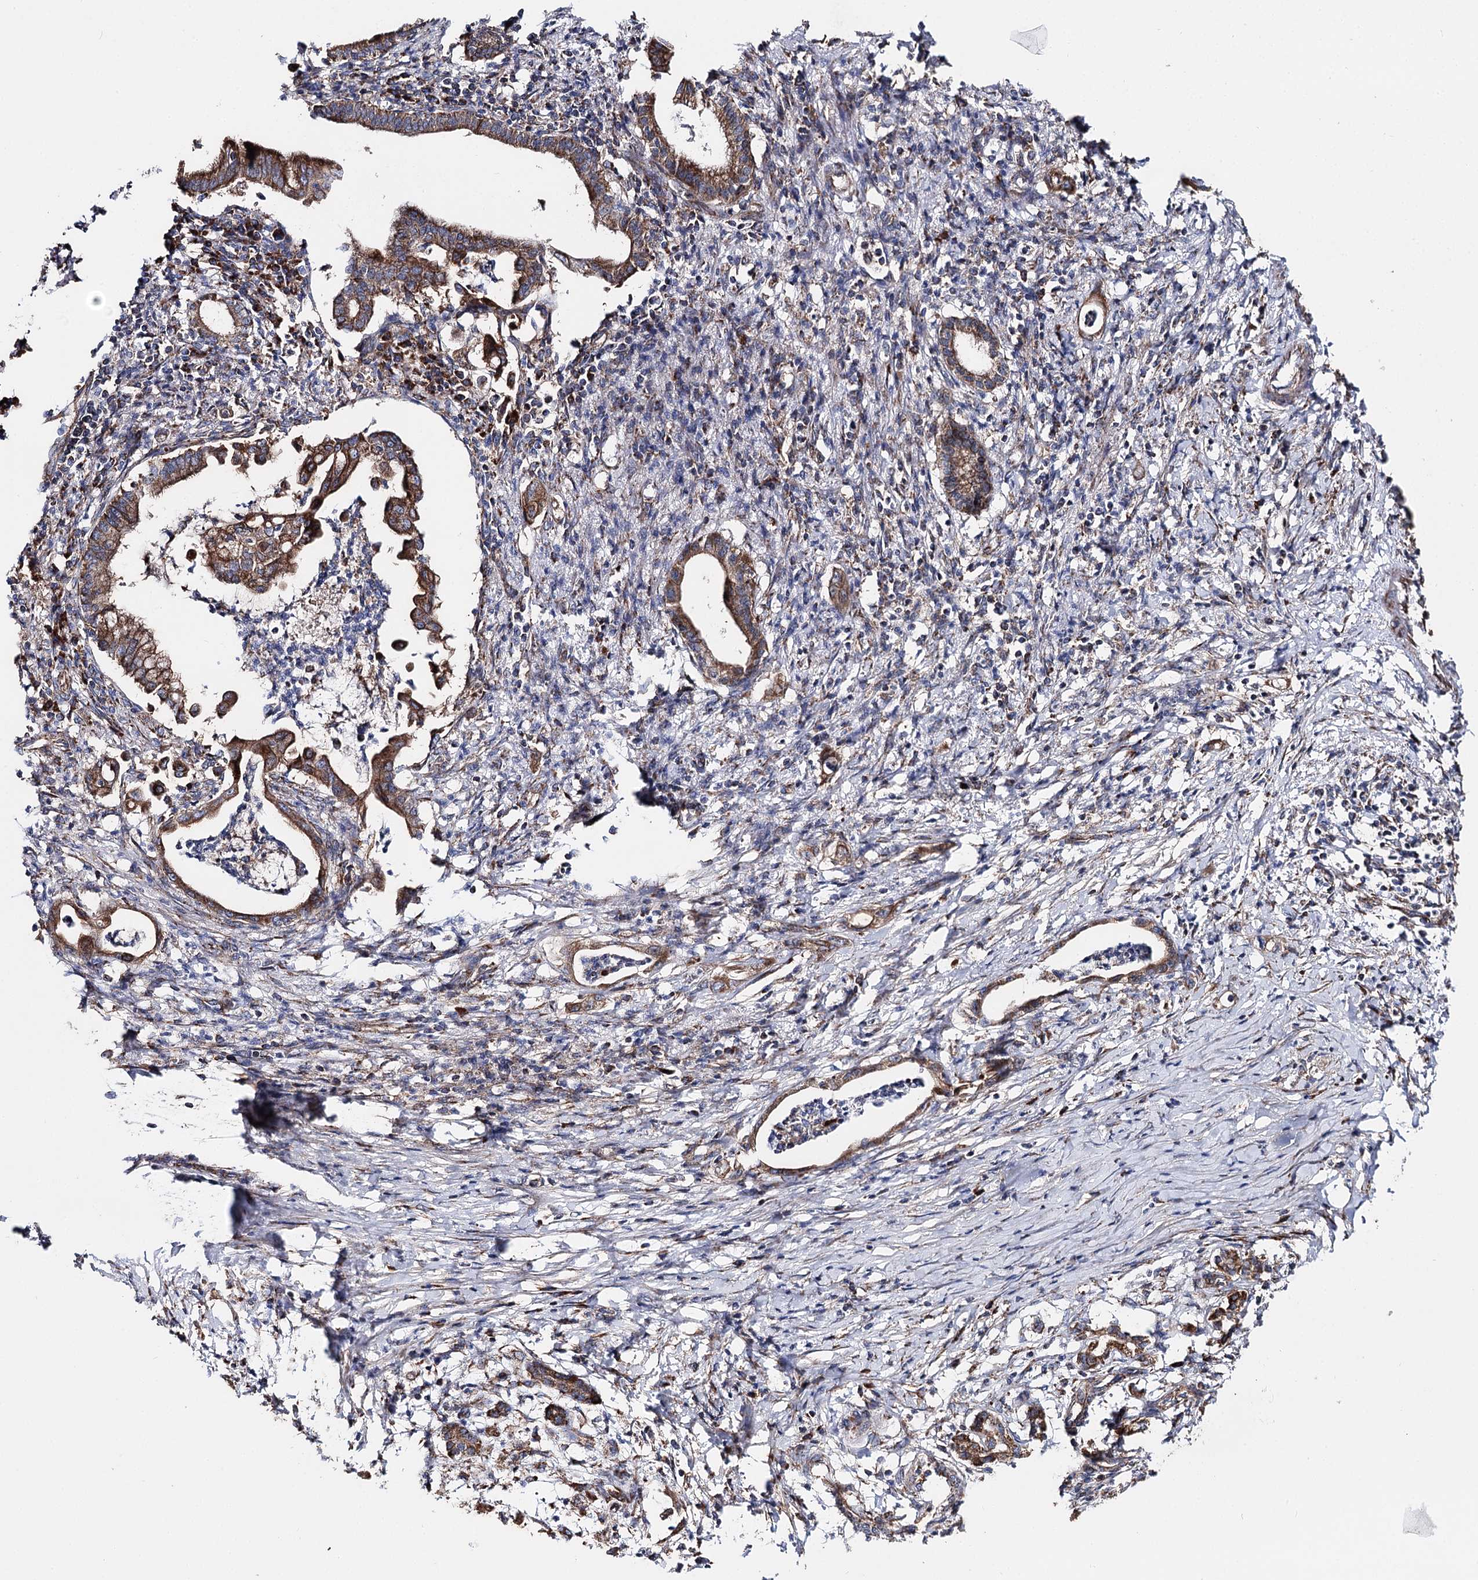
{"staining": {"intensity": "moderate", "quantity": ">75%", "location": "cytoplasmic/membranous"}, "tissue": "pancreatic cancer", "cell_type": "Tumor cells", "image_type": "cancer", "snomed": [{"axis": "morphology", "description": "Adenocarcinoma, NOS"}, {"axis": "topography", "description": "Pancreas"}], "caption": "Tumor cells demonstrate moderate cytoplasmic/membranous expression in approximately >75% of cells in adenocarcinoma (pancreatic).", "gene": "MSANTD2", "patient": {"sex": "female", "age": 55}}